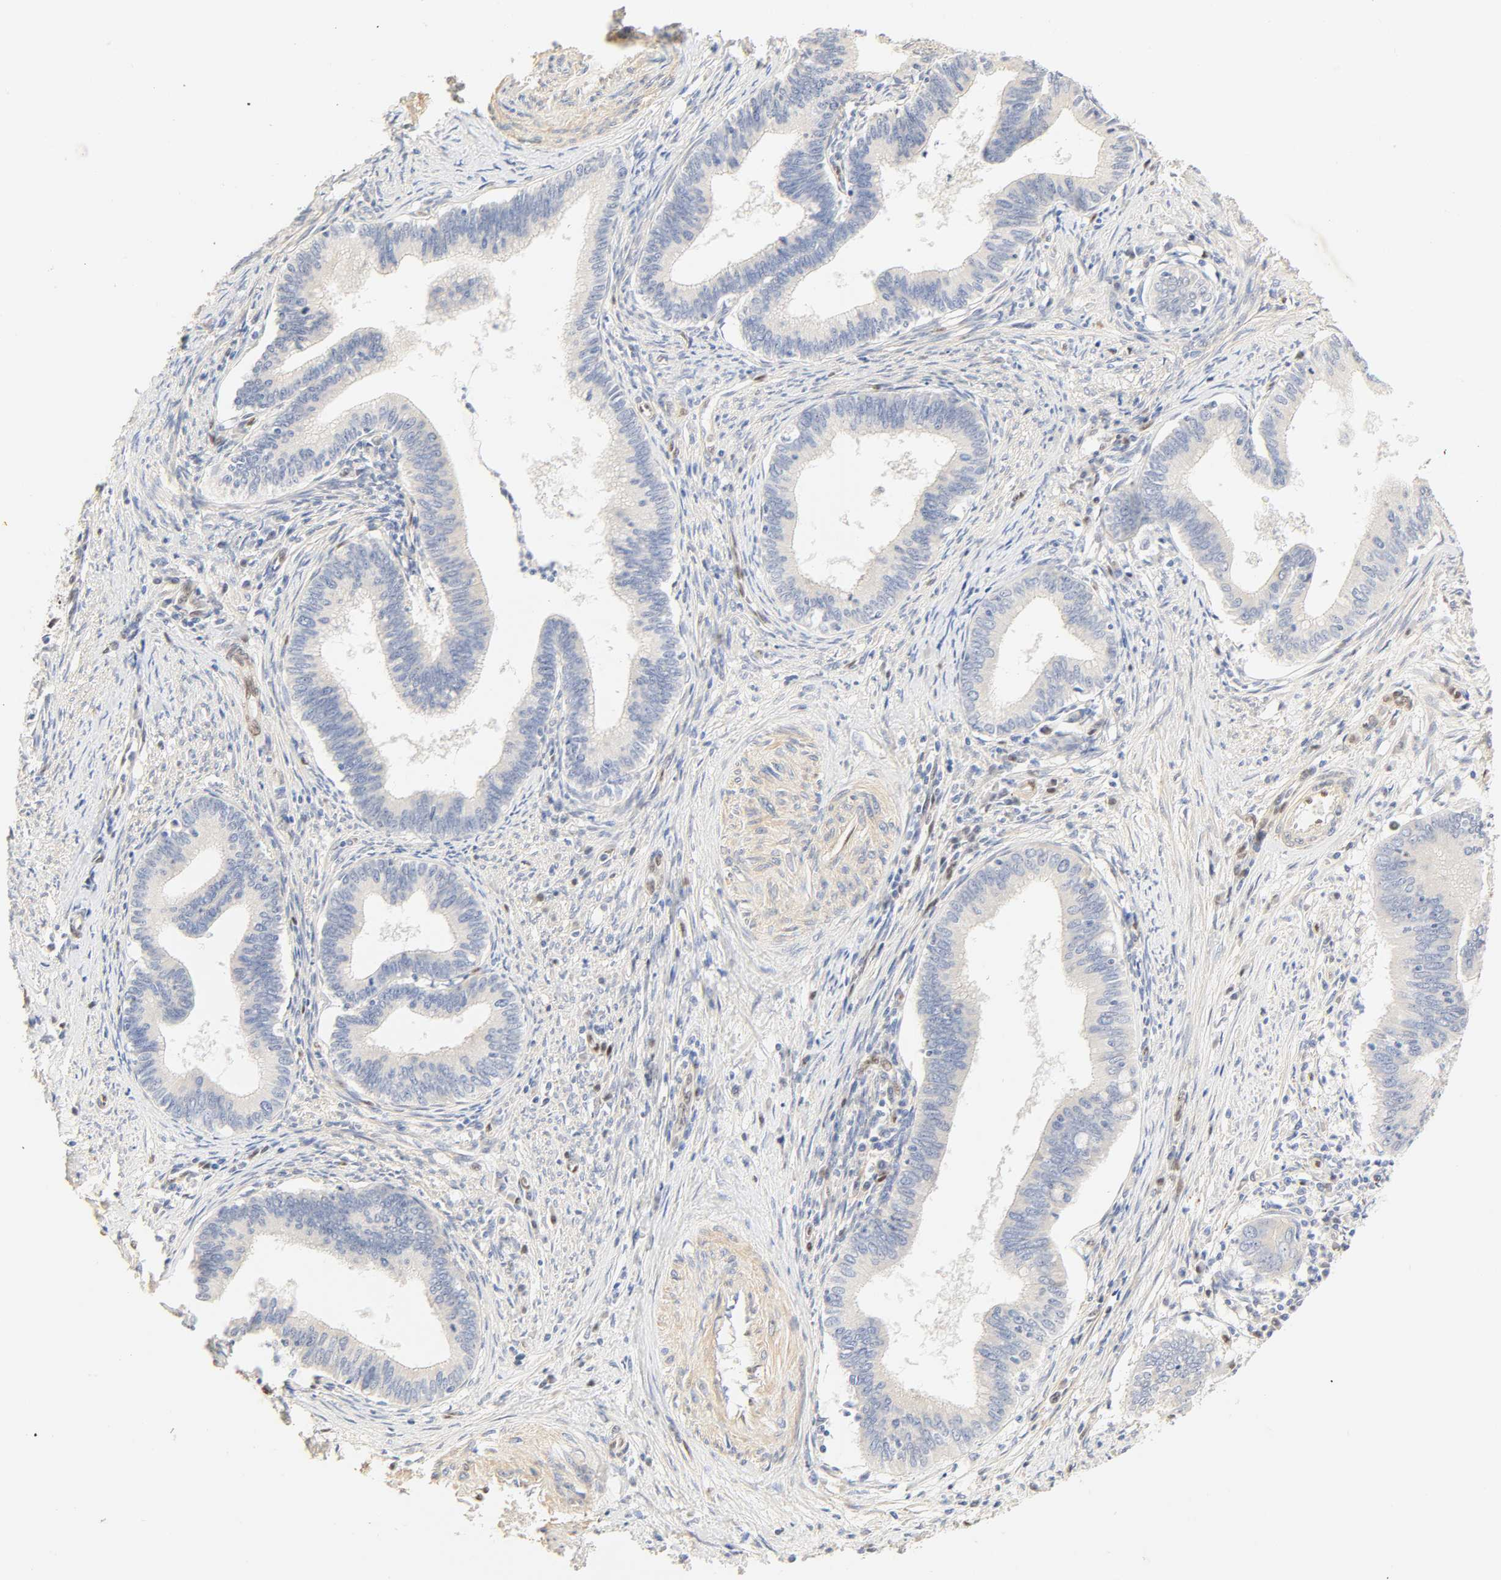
{"staining": {"intensity": "negative", "quantity": "none", "location": "none"}, "tissue": "cervical cancer", "cell_type": "Tumor cells", "image_type": "cancer", "snomed": [{"axis": "morphology", "description": "Adenocarcinoma, NOS"}, {"axis": "topography", "description": "Cervix"}], "caption": "DAB (3,3'-diaminobenzidine) immunohistochemical staining of human adenocarcinoma (cervical) displays no significant expression in tumor cells. The staining is performed using DAB brown chromogen with nuclei counter-stained in using hematoxylin.", "gene": "BORCS8-MEF2B", "patient": {"sex": "female", "age": 36}}